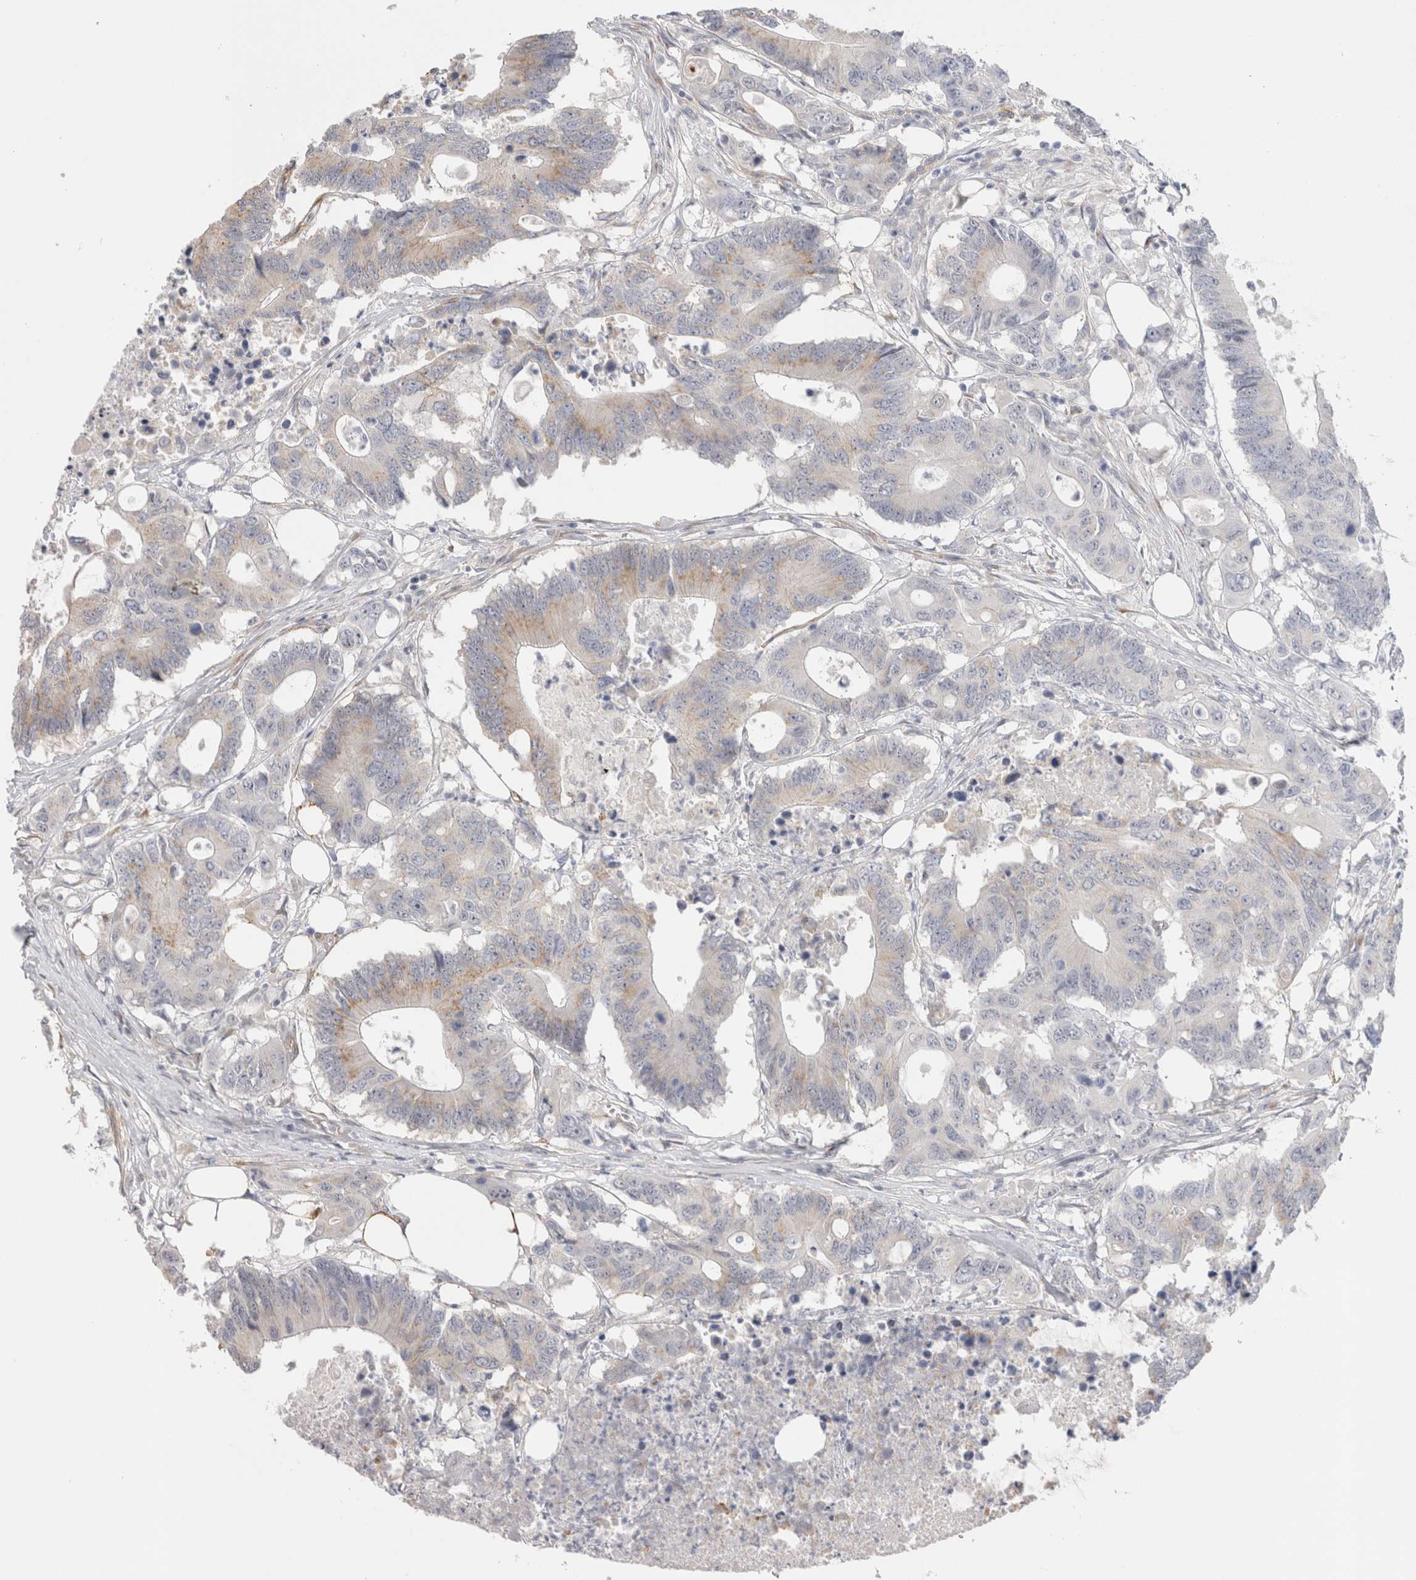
{"staining": {"intensity": "weak", "quantity": "25%-75%", "location": "cytoplasmic/membranous"}, "tissue": "colorectal cancer", "cell_type": "Tumor cells", "image_type": "cancer", "snomed": [{"axis": "morphology", "description": "Adenocarcinoma, NOS"}, {"axis": "topography", "description": "Colon"}], "caption": "The immunohistochemical stain labels weak cytoplasmic/membranous positivity in tumor cells of colorectal cancer (adenocarcinoma) tissue.", "gene": "CAAP1", "patient": {"sex": "male", "age": 71}}